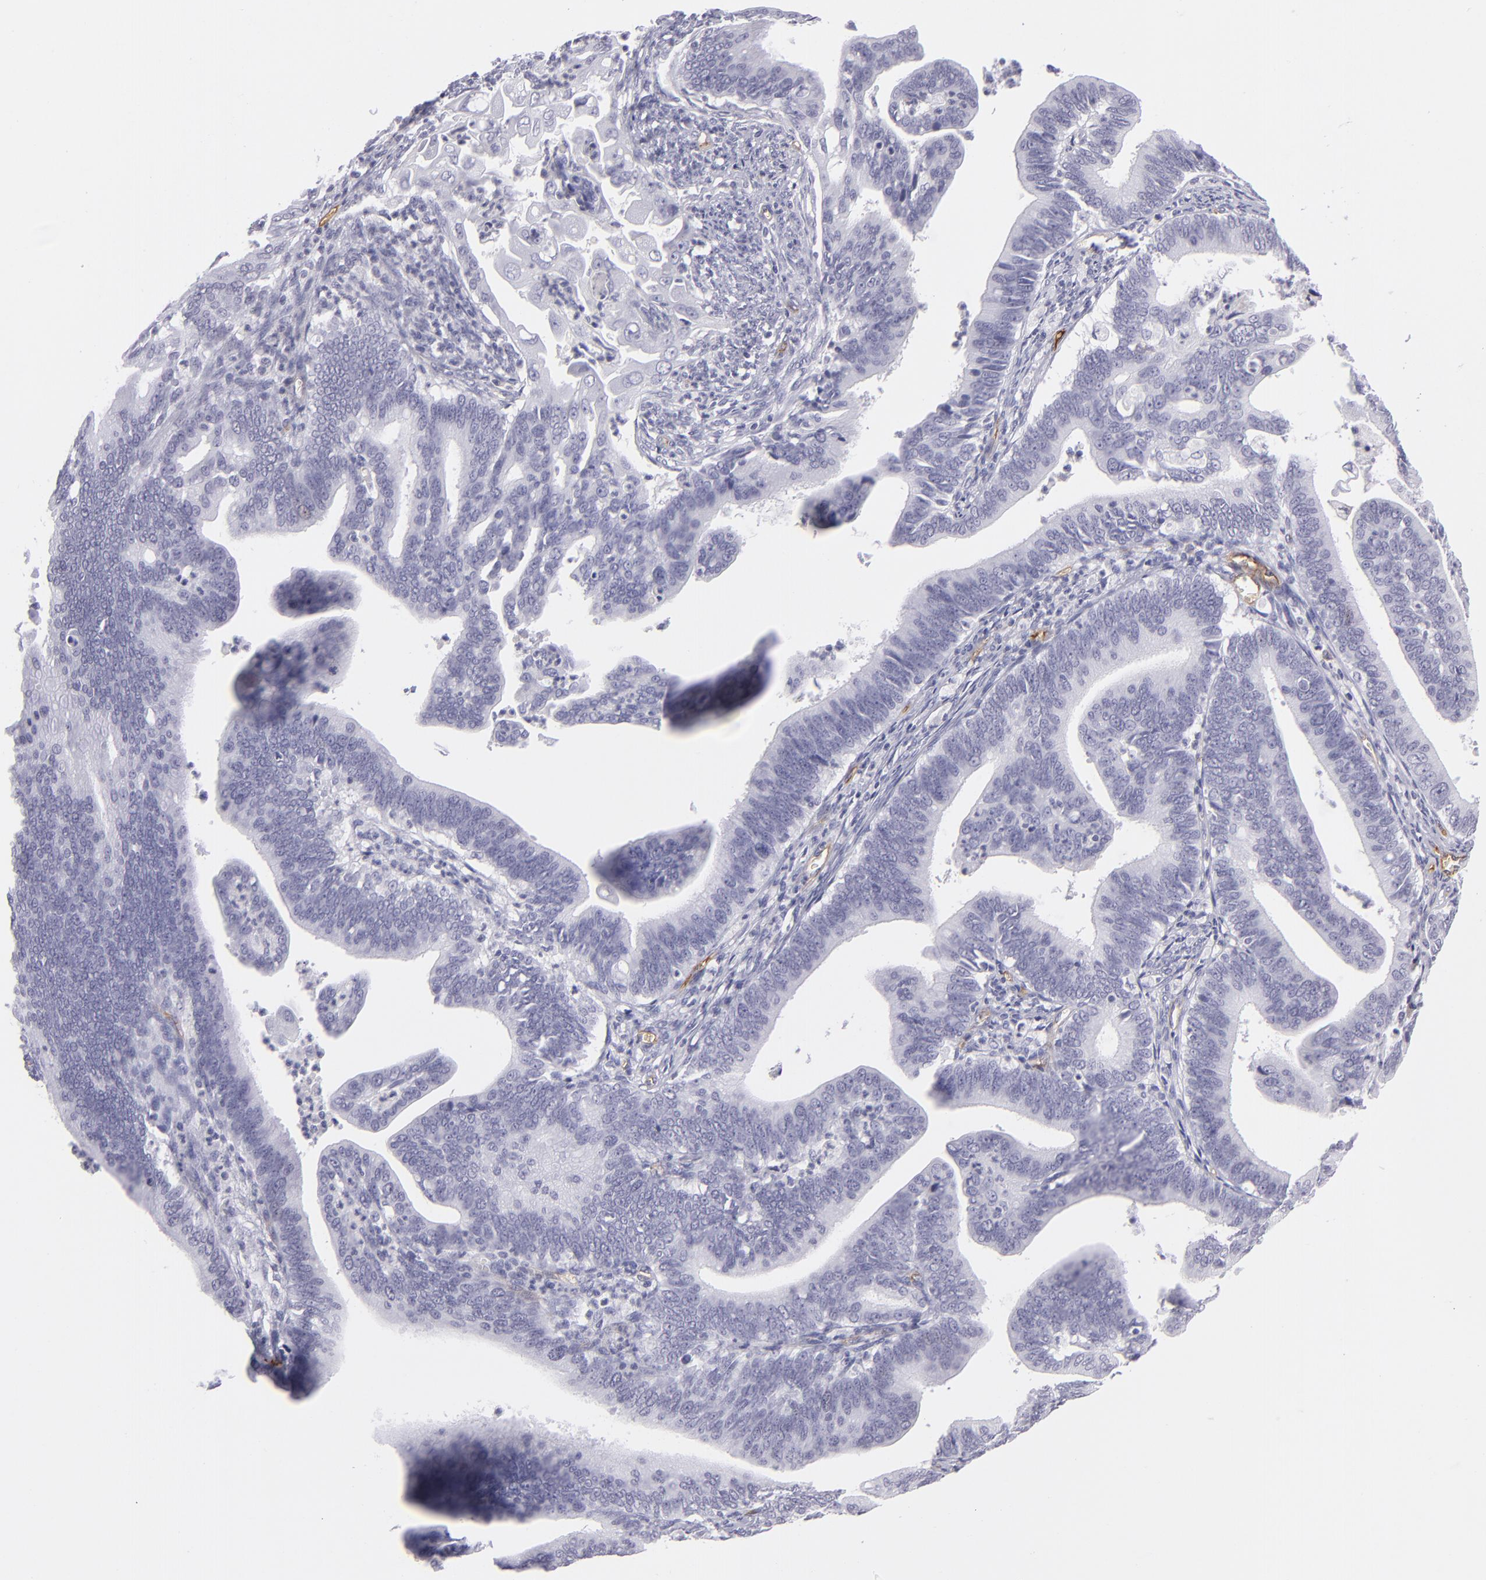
{"staining": {"intensity": "negative", "quantity": "none", "location": "none"}, "tissue": "cervical cancer", "cell_type": "Tumor cells", "image_type": "cancer", "snomed": [{"axis": "morphology", "description": "Adenocarcinoma, NOS"}, {"axis": "topography", "description": "Cervix"}], "caption": "The micrograph shows no staining of tumor cells in cervical adenocarcinoma.", "gene": "THBD", "patient": {"sex": "female", "age": 47}}